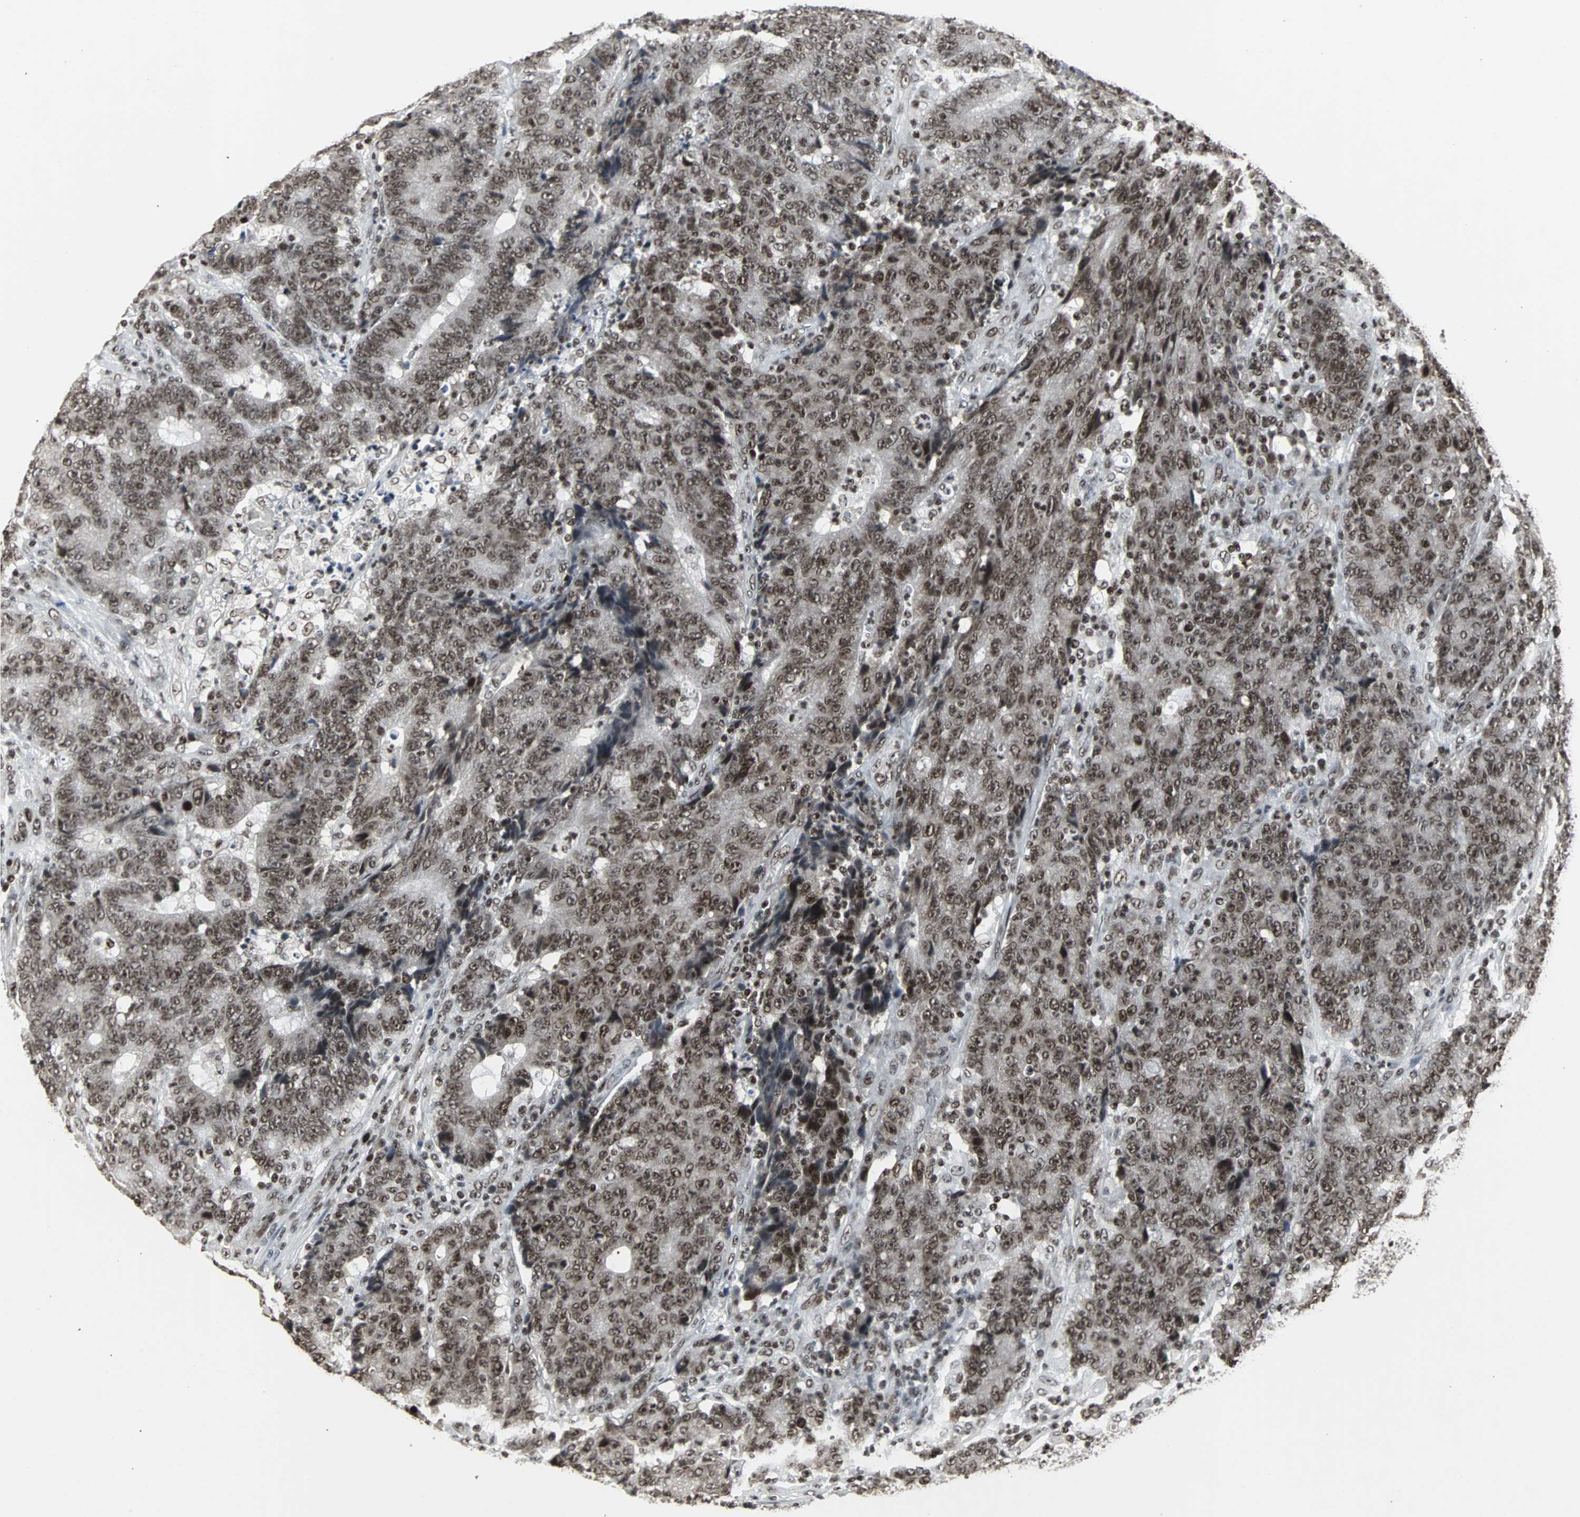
{"staining": {"intensity": "moderate", "quantity": ">75%", "location": "nuclear"}, "tissue": "colorectal cancer", "cell_type": "Tumor cells", "image_type": "cancer", "snomed": [{"axis": "morphology", "description": "Normal tissue, NOS"}, {"axis": "morphology", "description": "Adenocarcinoma, NOS"}, {"axis": "topography", "description": "Colon"}], "caption": "An image of human colorectal cancer stained for a protein reveals moderate nuclear brown staining in tumor cells.", "gene": "PNKP", "patient": {"sex": "female", "age": 75}}